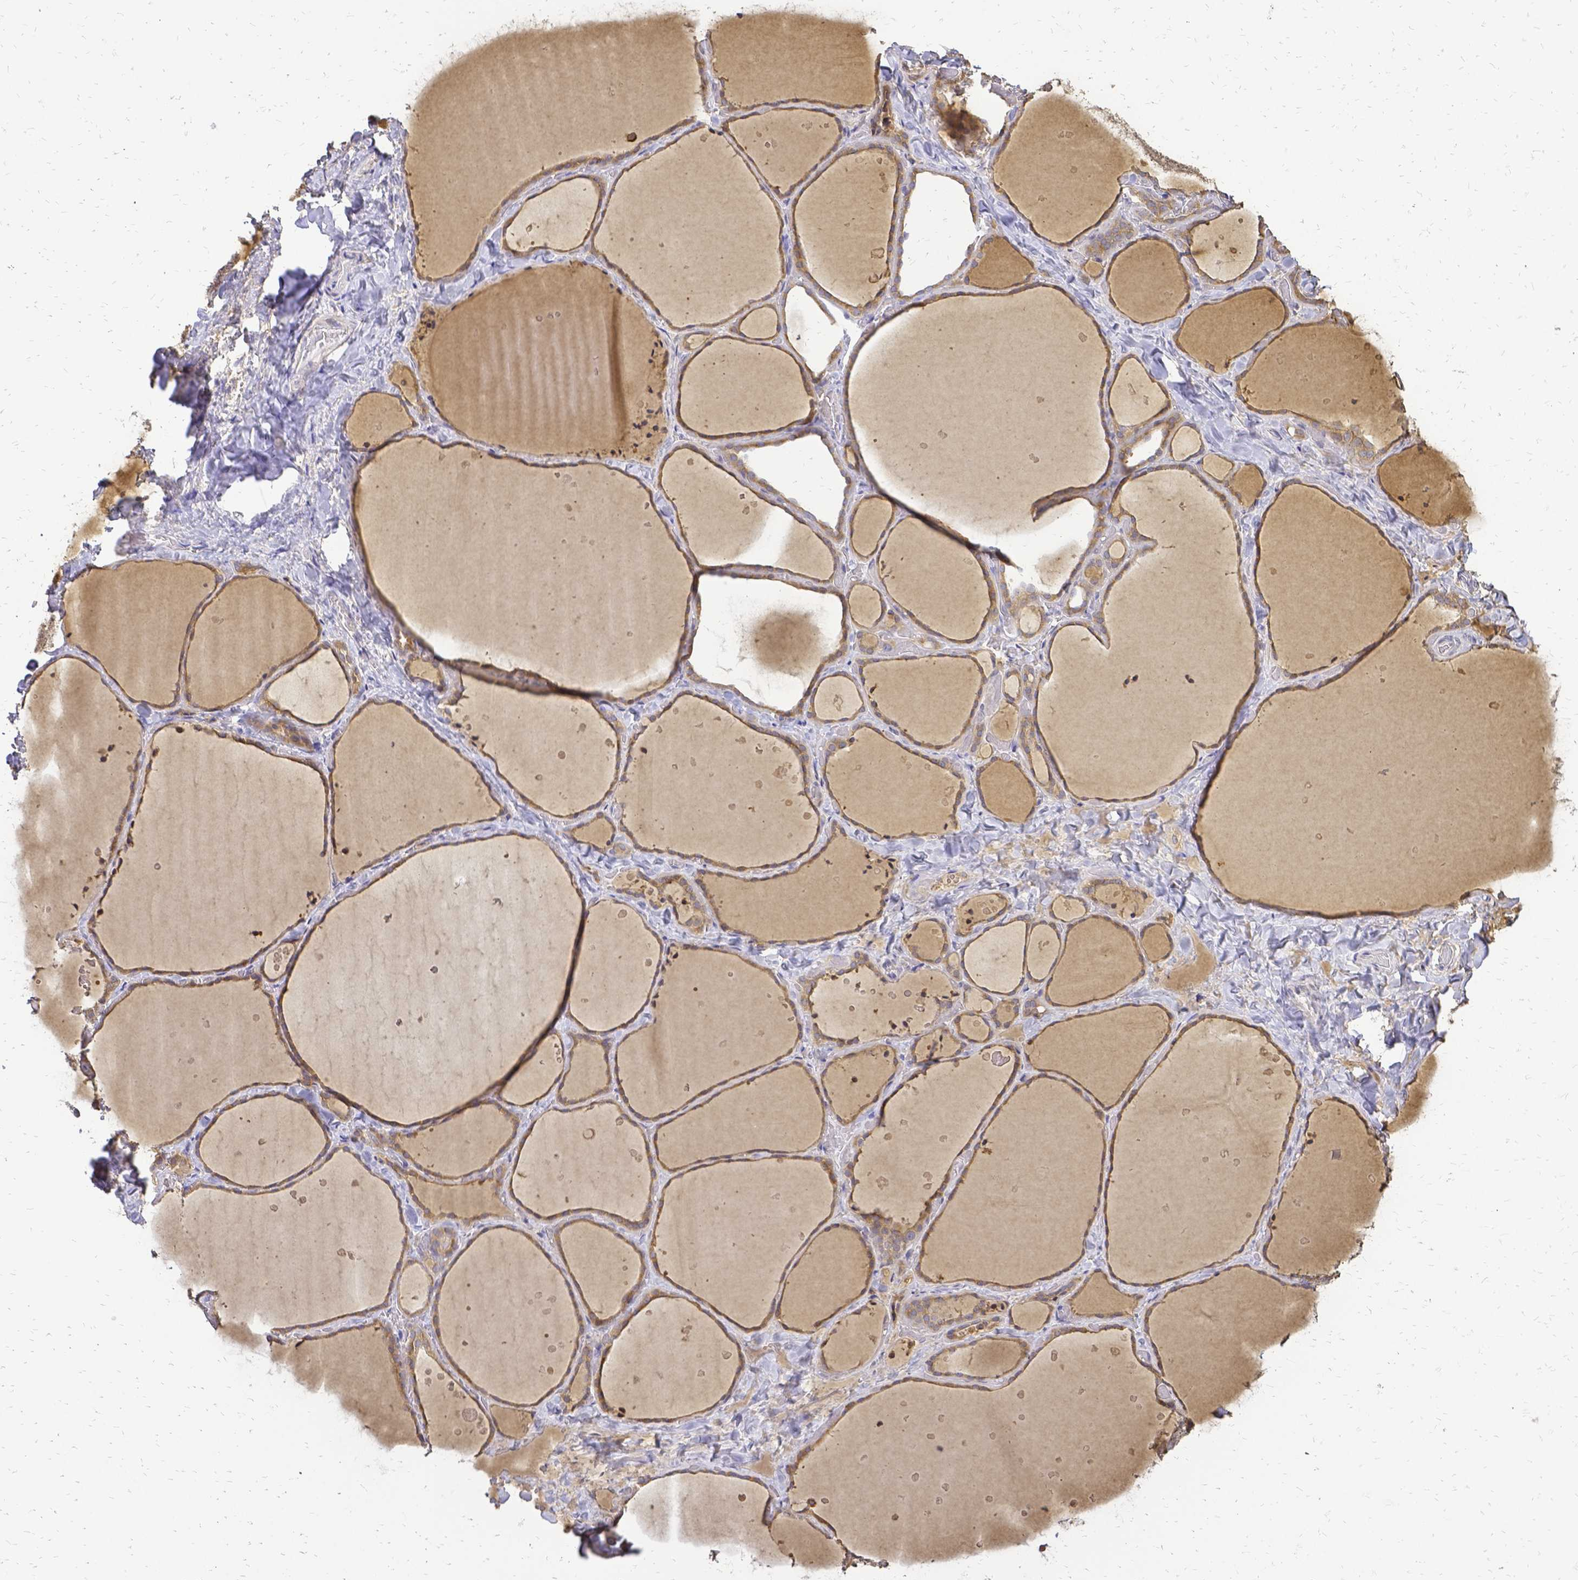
{"staining": {"intensity": "moderate", "quantity": ">75%", "location": "cytoplasmic/membranous"}, "tissue": "thyroid gland", "cell_type": "Glandular cells", "image_type": "normal", "snomed": [{"axis": "morphology", "description": "Normal tissue, NOS"}, {"axis": "topography", "description": "Thyroid gland"}], "caption": "A micrograph showing moderate cytoplasmic/membranous expression in approximately >75% of glandular cells in unremarkable thyroid gland, as visualized by brown immunohistochemical staining.", "gene": "CIB1", "patient": {"sex": "female", "age": 36}}